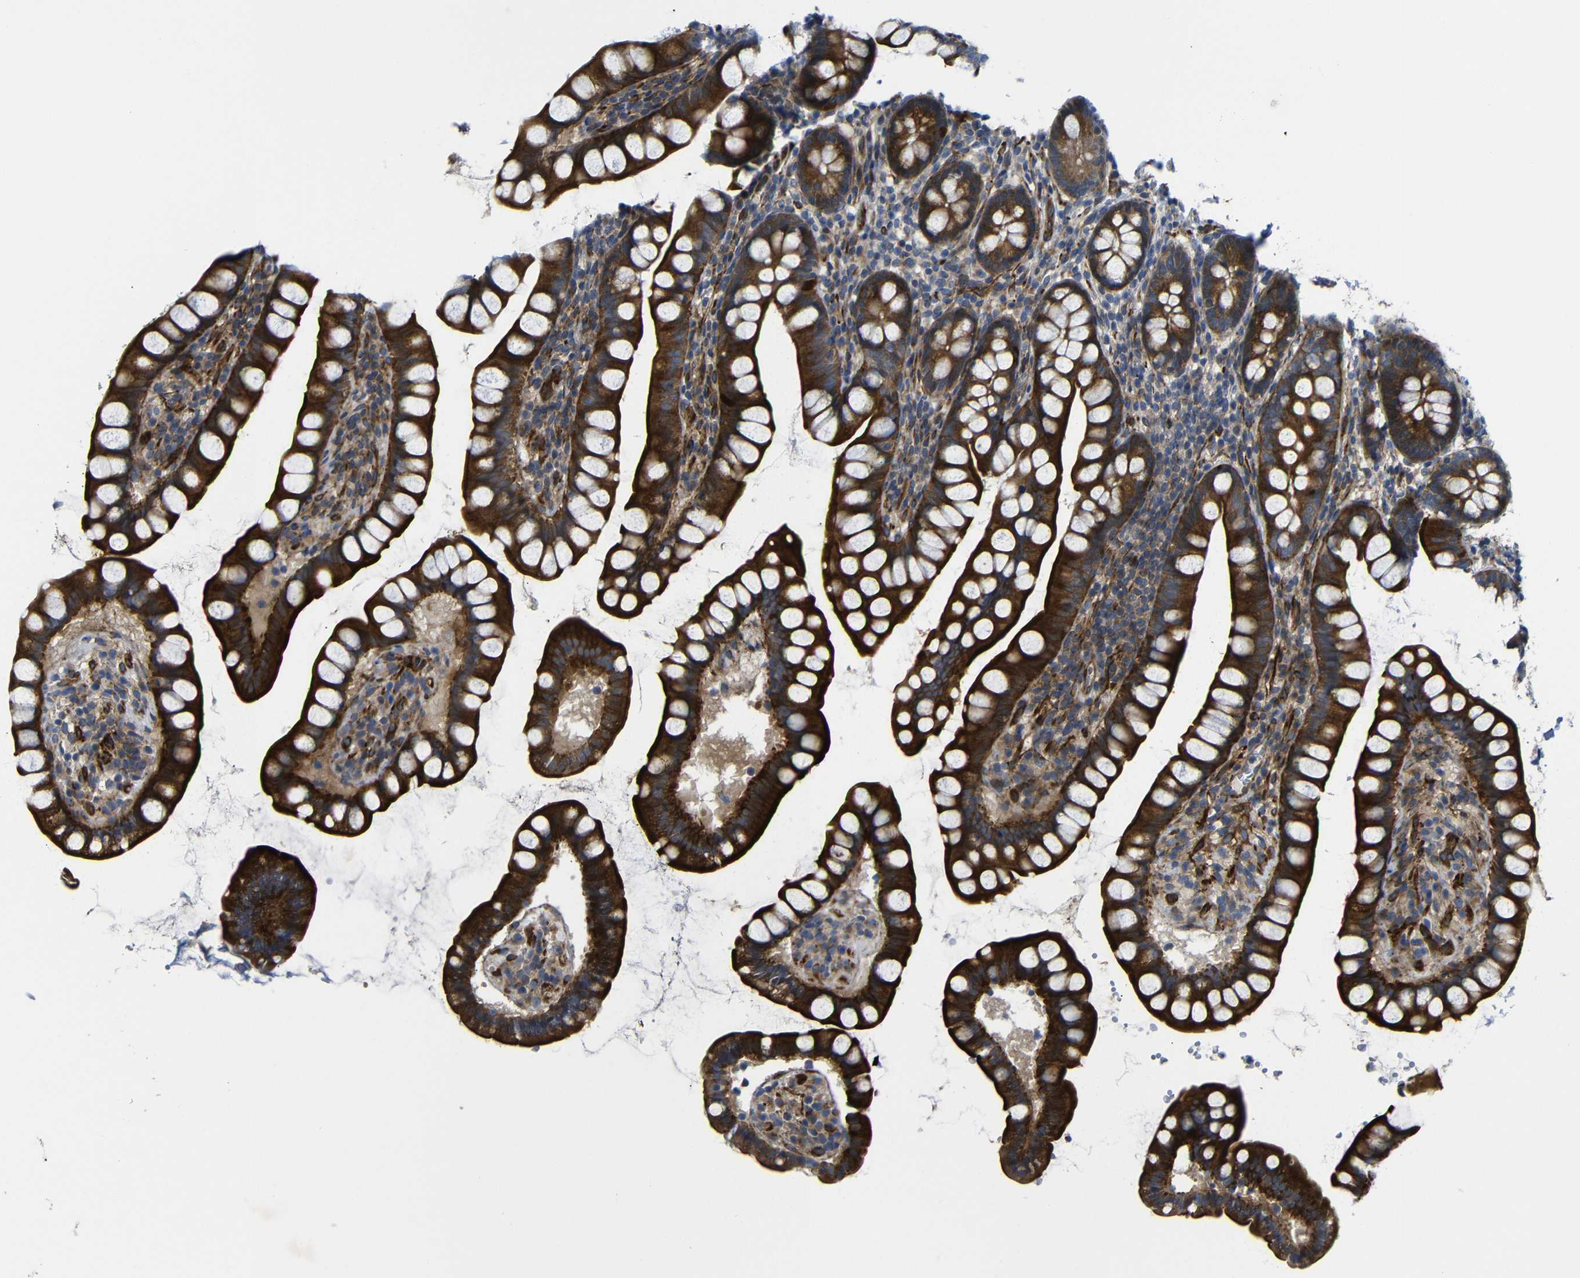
{"staining": {"intensity": "strong", "quantity": ">75%", "location": "cytoplasmic/membranous"}, "tissue": "small intestine", "cell_type": "Glandular cells", "image_type": "normal", "snomed": [{"axis": "morphology", "description": "Normal tissue, NOS"}, {"axis": "topography", "description": "Small intestine"}], "caption": "A high amount of strong cytoplasmic/membranous positivity is seen in approximately >75% of glandular cells in benign small intestine.", "gene": "PARP14", "patient": {"sex": "female", "age": 84}}